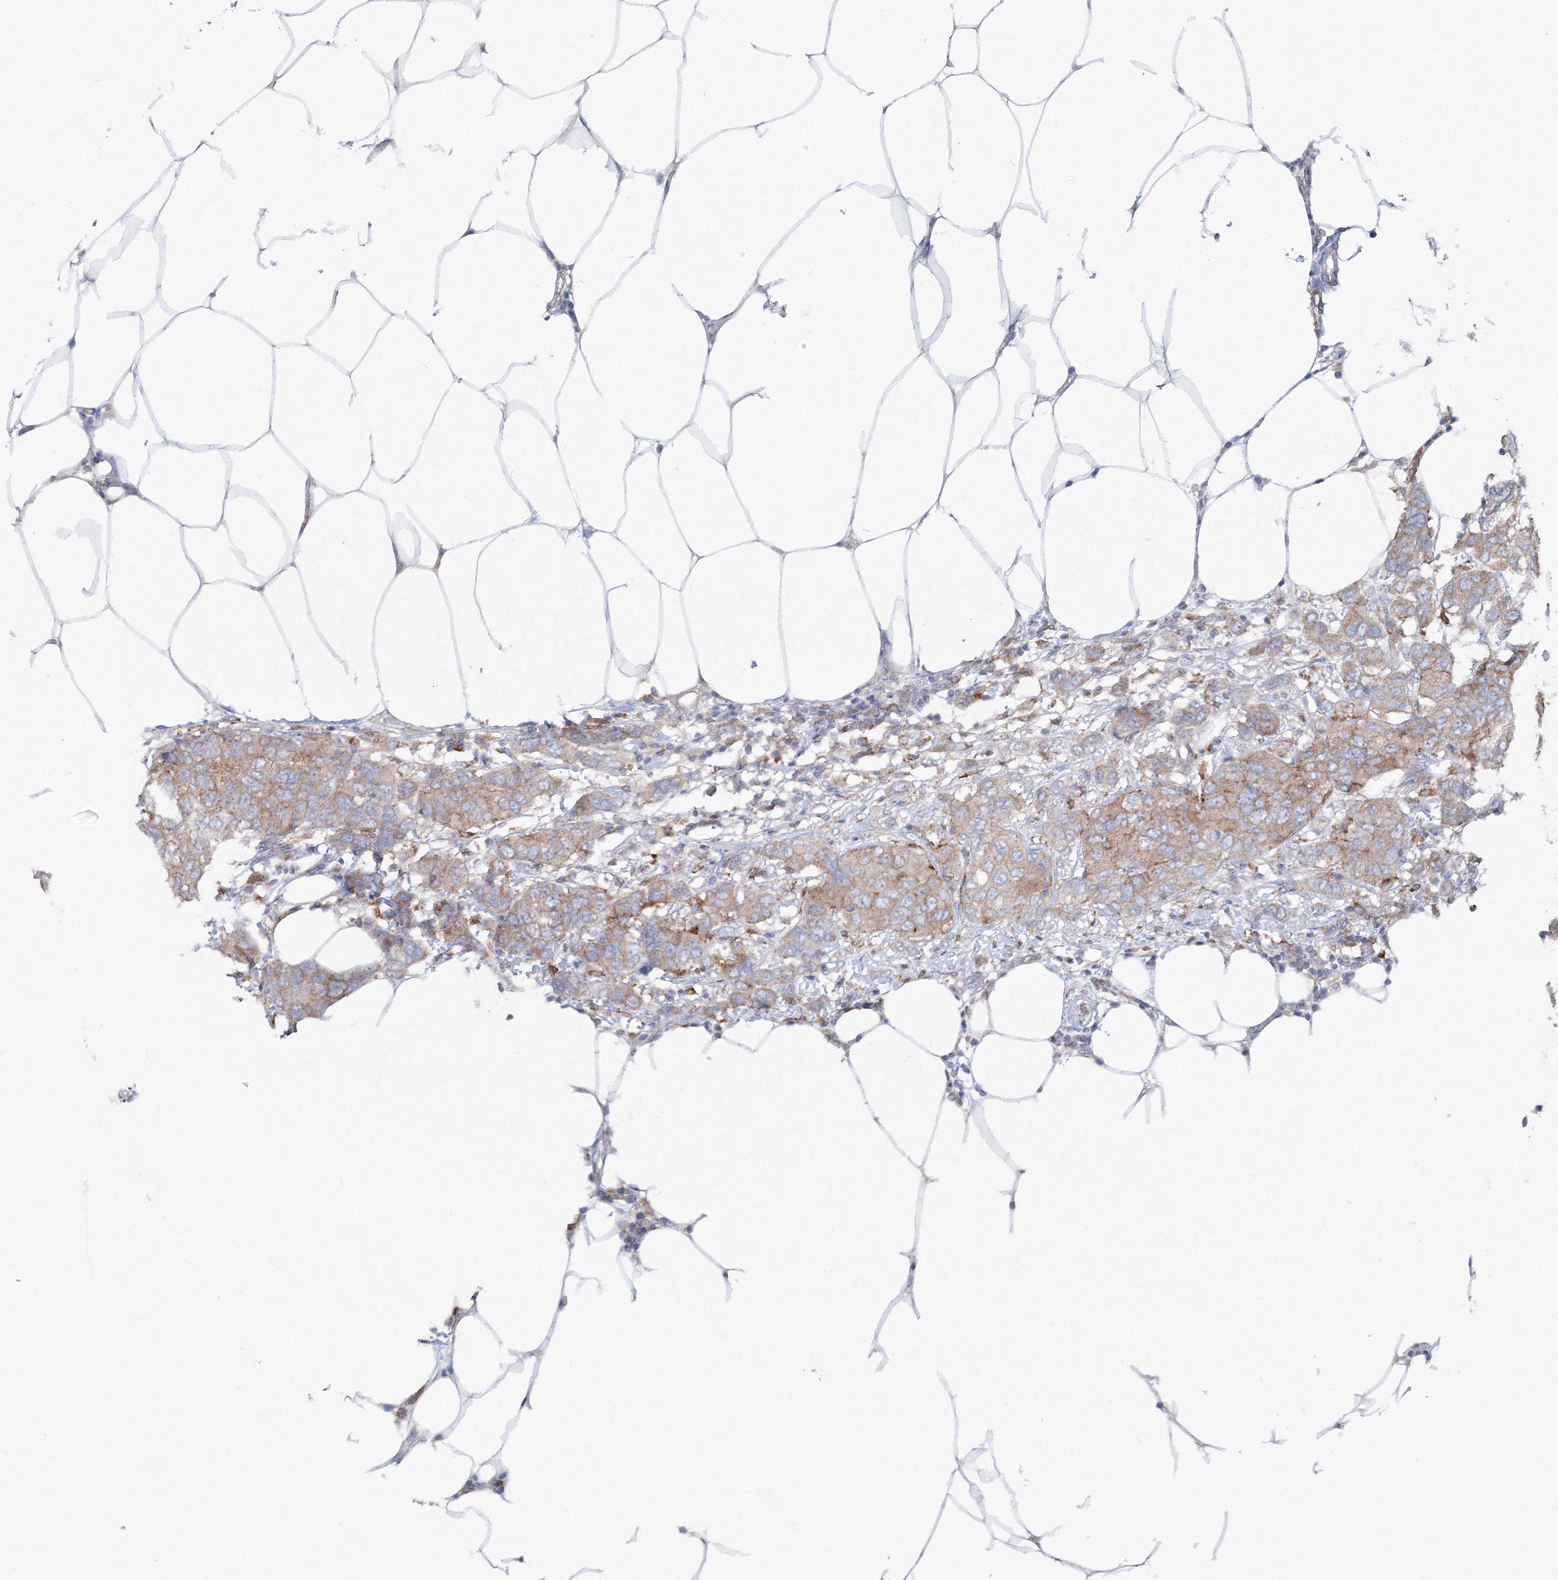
{"staining": {"intensity": "weak", "quantity": ">75%", "location": "cytoplasmic/membranous"}, "tissue": "breast cancer", "cell_type": "Tumor cells", "image_type": "cancer", "snomed": [{"axis": "morphology", "description": "Duct carcinoma"}, {"axis": "topography", "description": "Breast"}], "caption": "Weak cytoplasmic/membranous protein expression is appreciated in about >75% of tumor cells in invasive ductal carcinoma (breast).", "gene": "GGA2", "patient": {"sex": "female", "age": 50}}